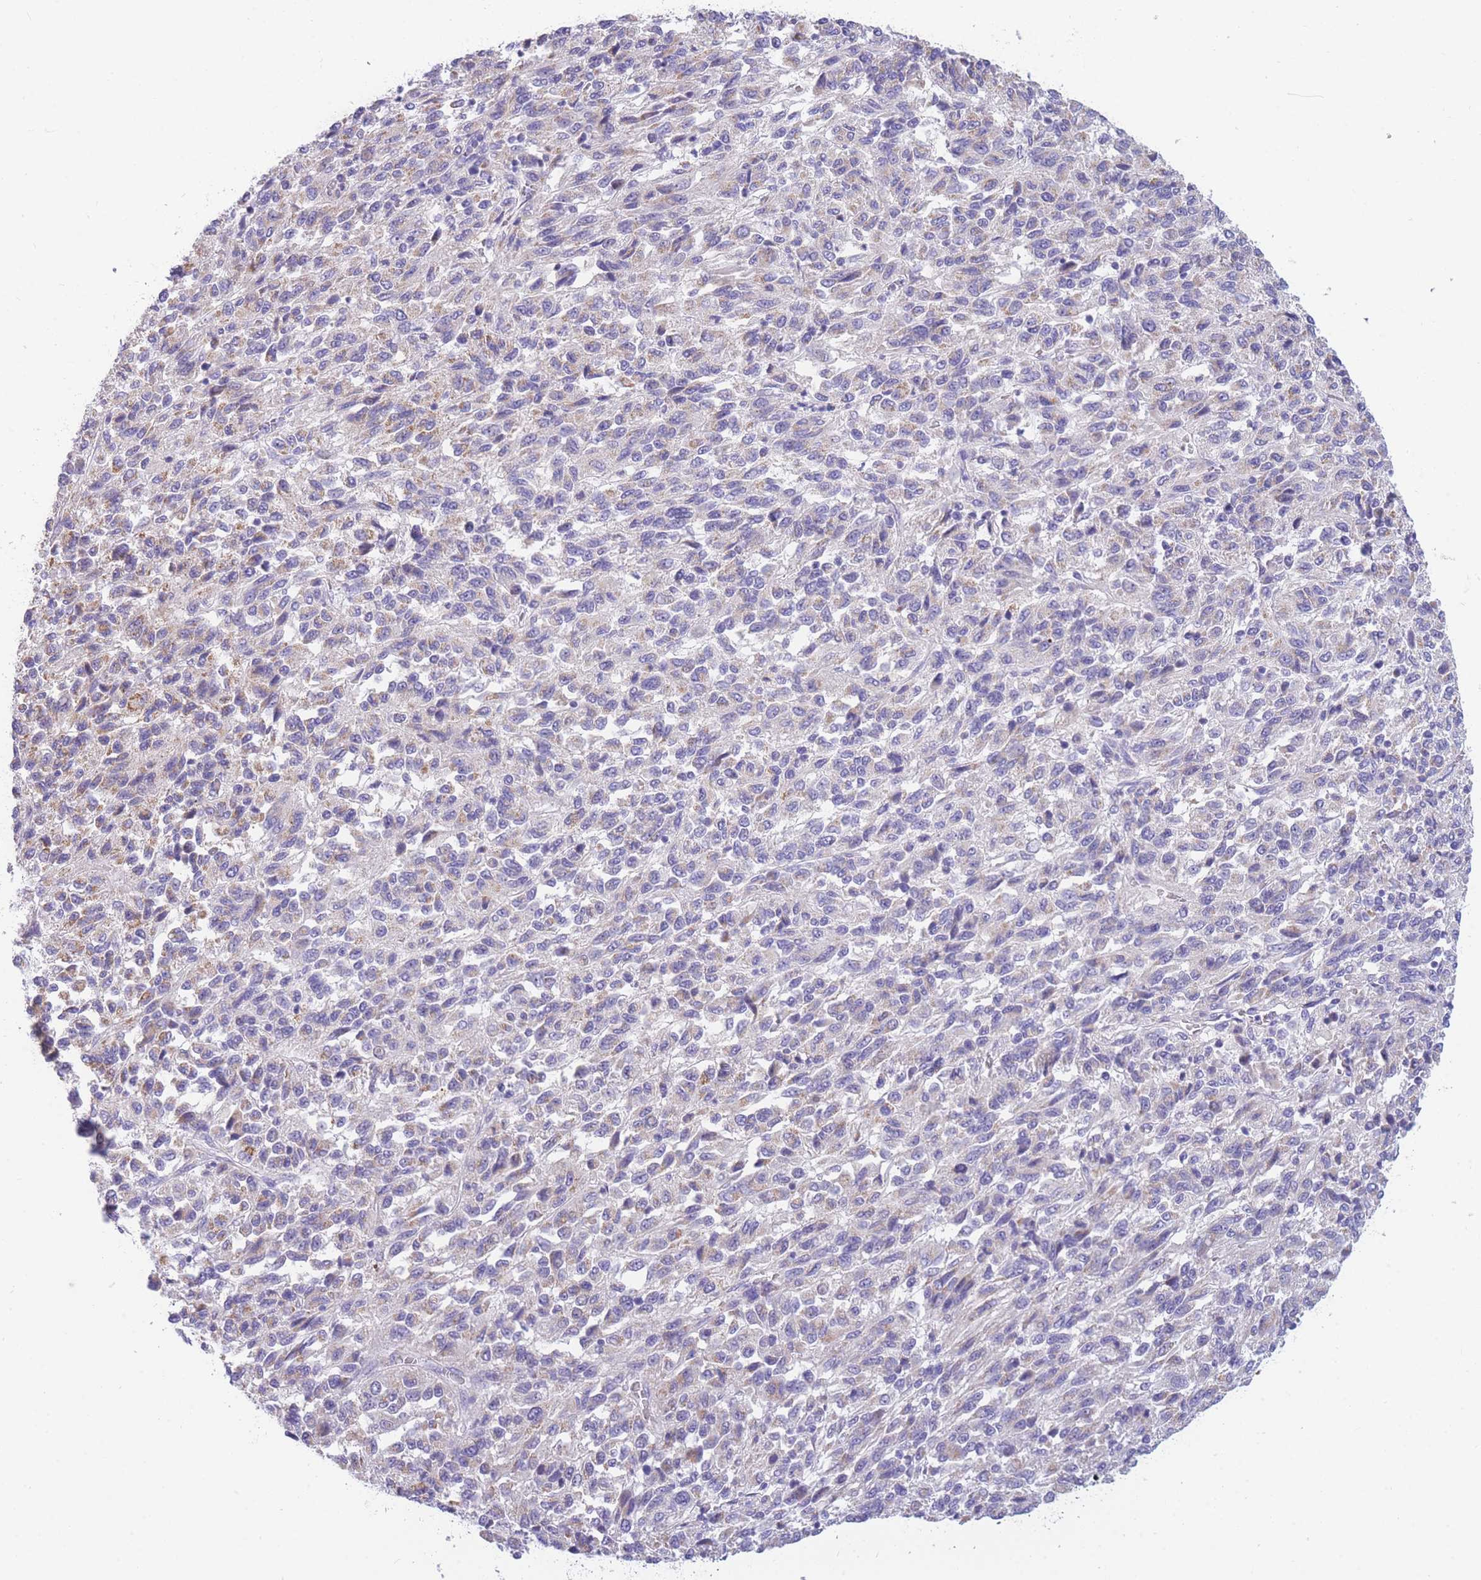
{"staining": {"intensity": "weak", "quantity": "<25%", "location": "cytoplasmic/membranous"}, "tissue": "melanoma", "cell_type": "Tumor cells", "image_type": "cancer", "snomed": [{"axis": "morphology", "description": "Malignant melanoma, Metastatic site"}, {"axis": "topography", "description": "Lung"}], "caption": "IHC micrograph of human melanoma stained for a protein (brown), which displays no positivity in tumor cells.", "gene": "DHRS11", "patient": {"sex": "male", "age": 64}}